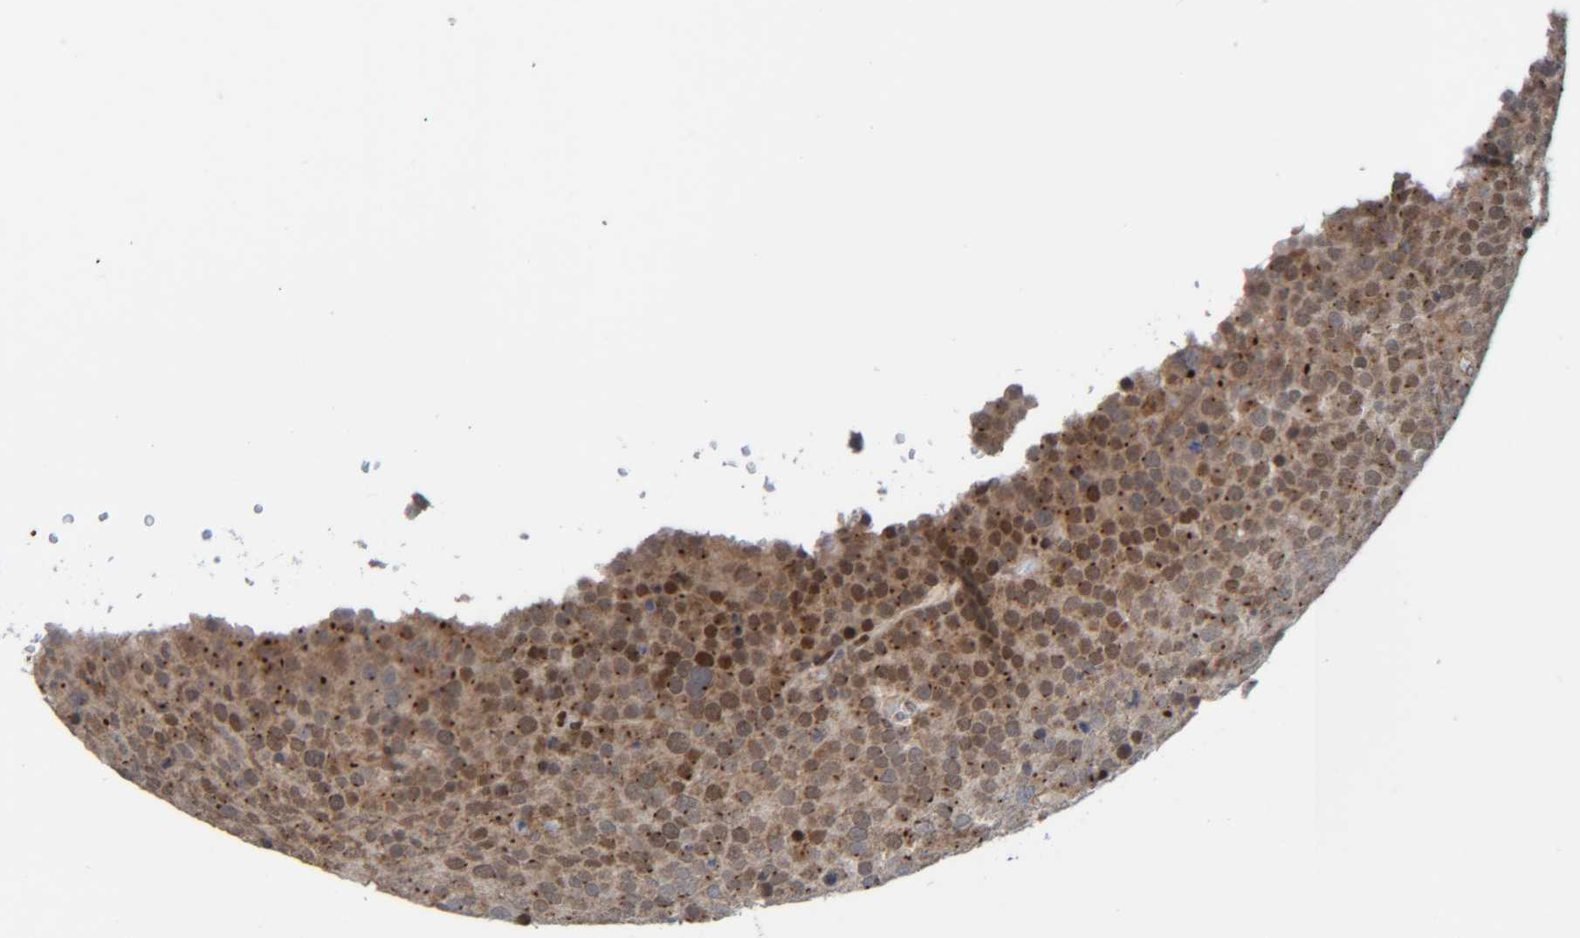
{"staining": {"intensity": "moderate", "quantity": "<25%", "location": "nuclear"}, "tissue": "testis cancer", "cell_type": "Tumor cells", "image_type": "cancer", "snomed": [{"axis": "morphology", "description": "Seminoma, NOS"}, {"axis": "topography", "description": "Testis"}], "caption": "A micrograph showing moderate nuclear staining in about <25% of tumor cells in seminoma (testis), as visualized by brown immunohistochemical staining.", "gene": "CCDC57", "patient": {"sex": "male", "age": 71}}